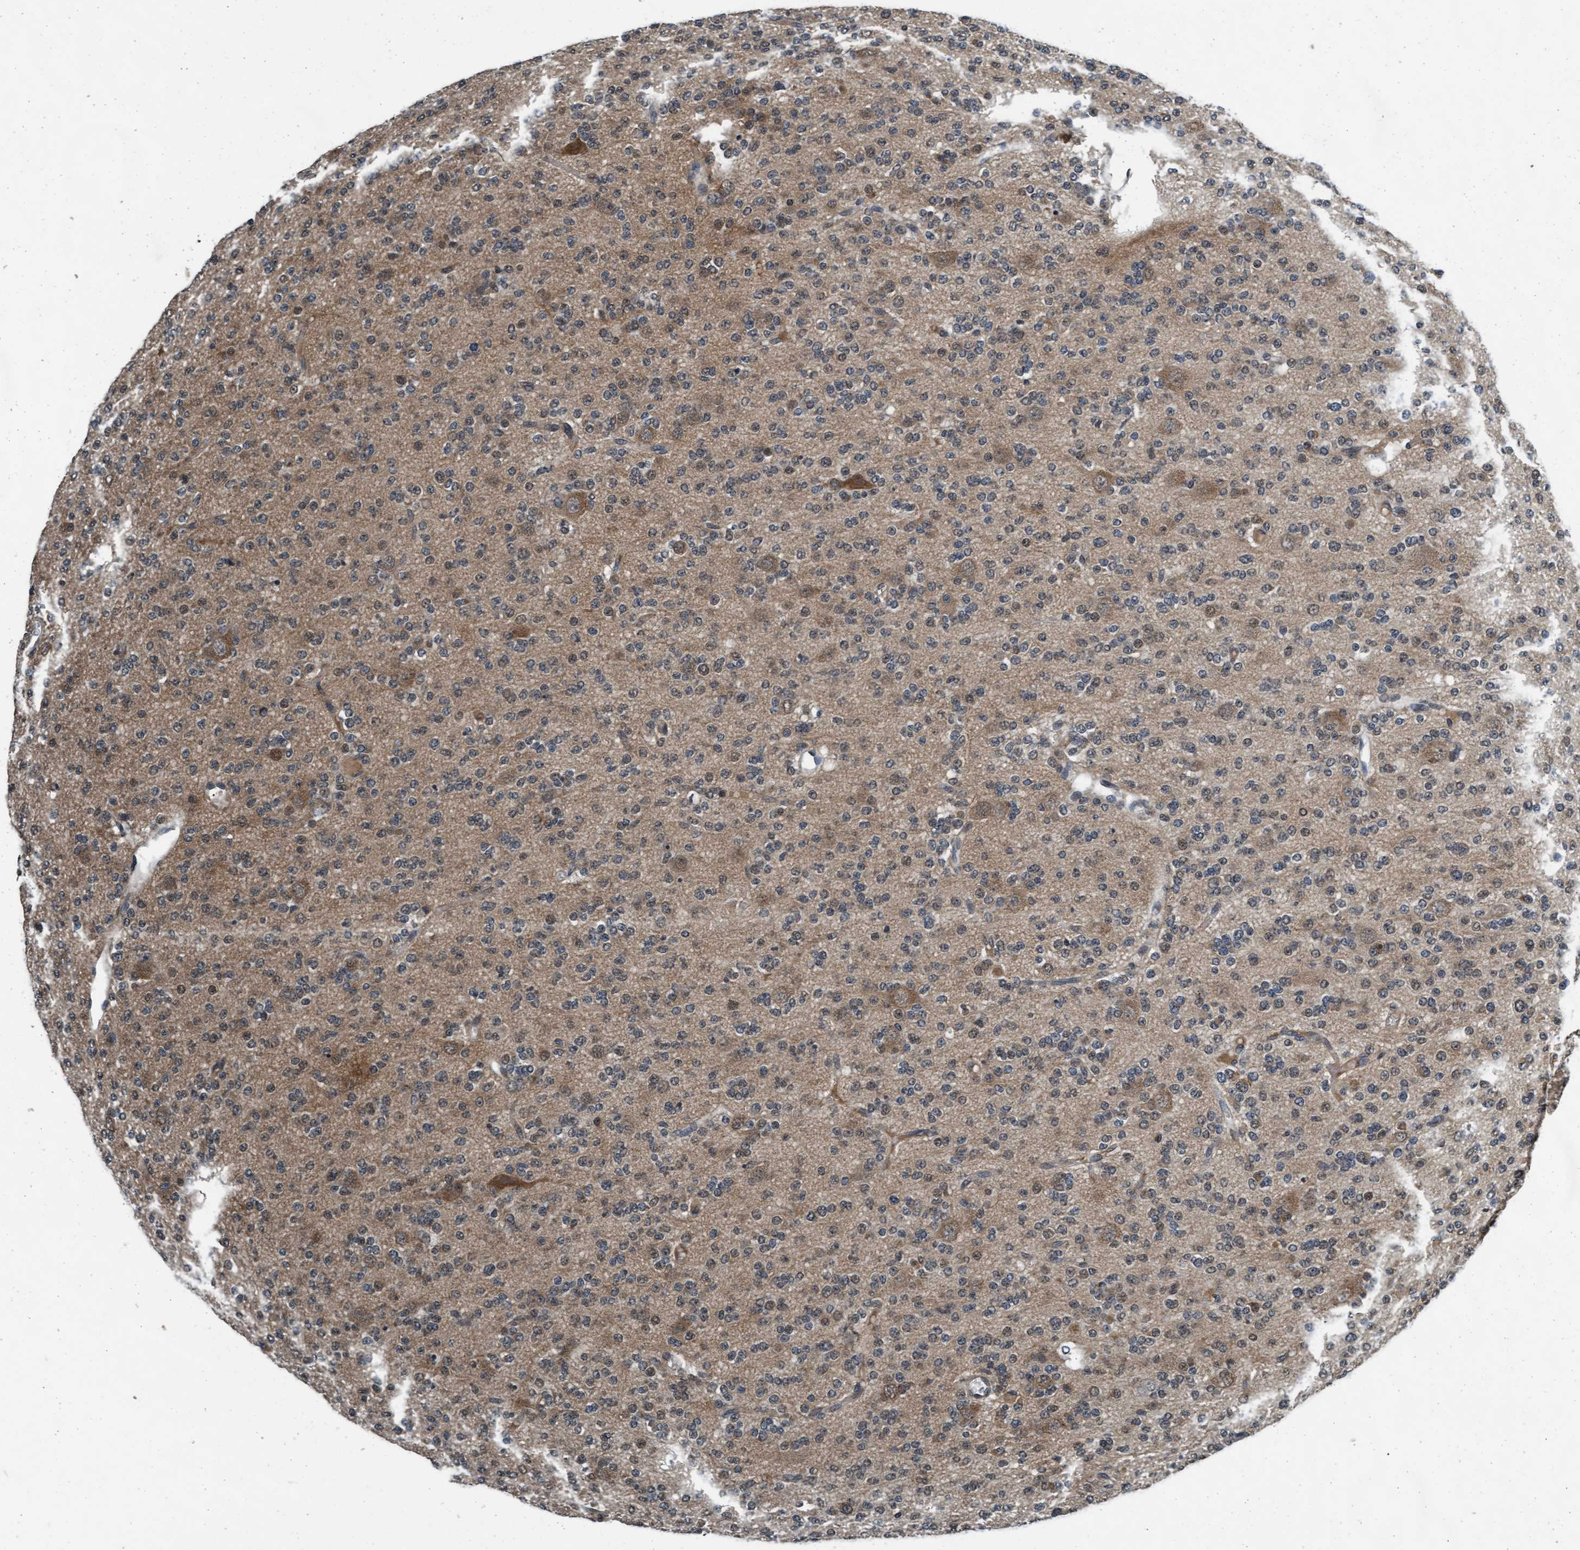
{"staining": {"intensity": "weak", "quantity": "<25%", "location": "cytoplasmic/membranous,nuclear"}, "tissue": "glioma", "cell_type": "Tumor cells", "image_type": "cancer", "snomed": [{"axis": "morphology", "description": "Glioma, malignant, Low grade"}, {"axis": "topography", "description": "Brain"}], "caption": "Immunohistochemistry of human malignant low-grade glioma reveals no expression in tumor cells.", "gene": "WASF1", "patient": {"sex": "male", "age": 38}}